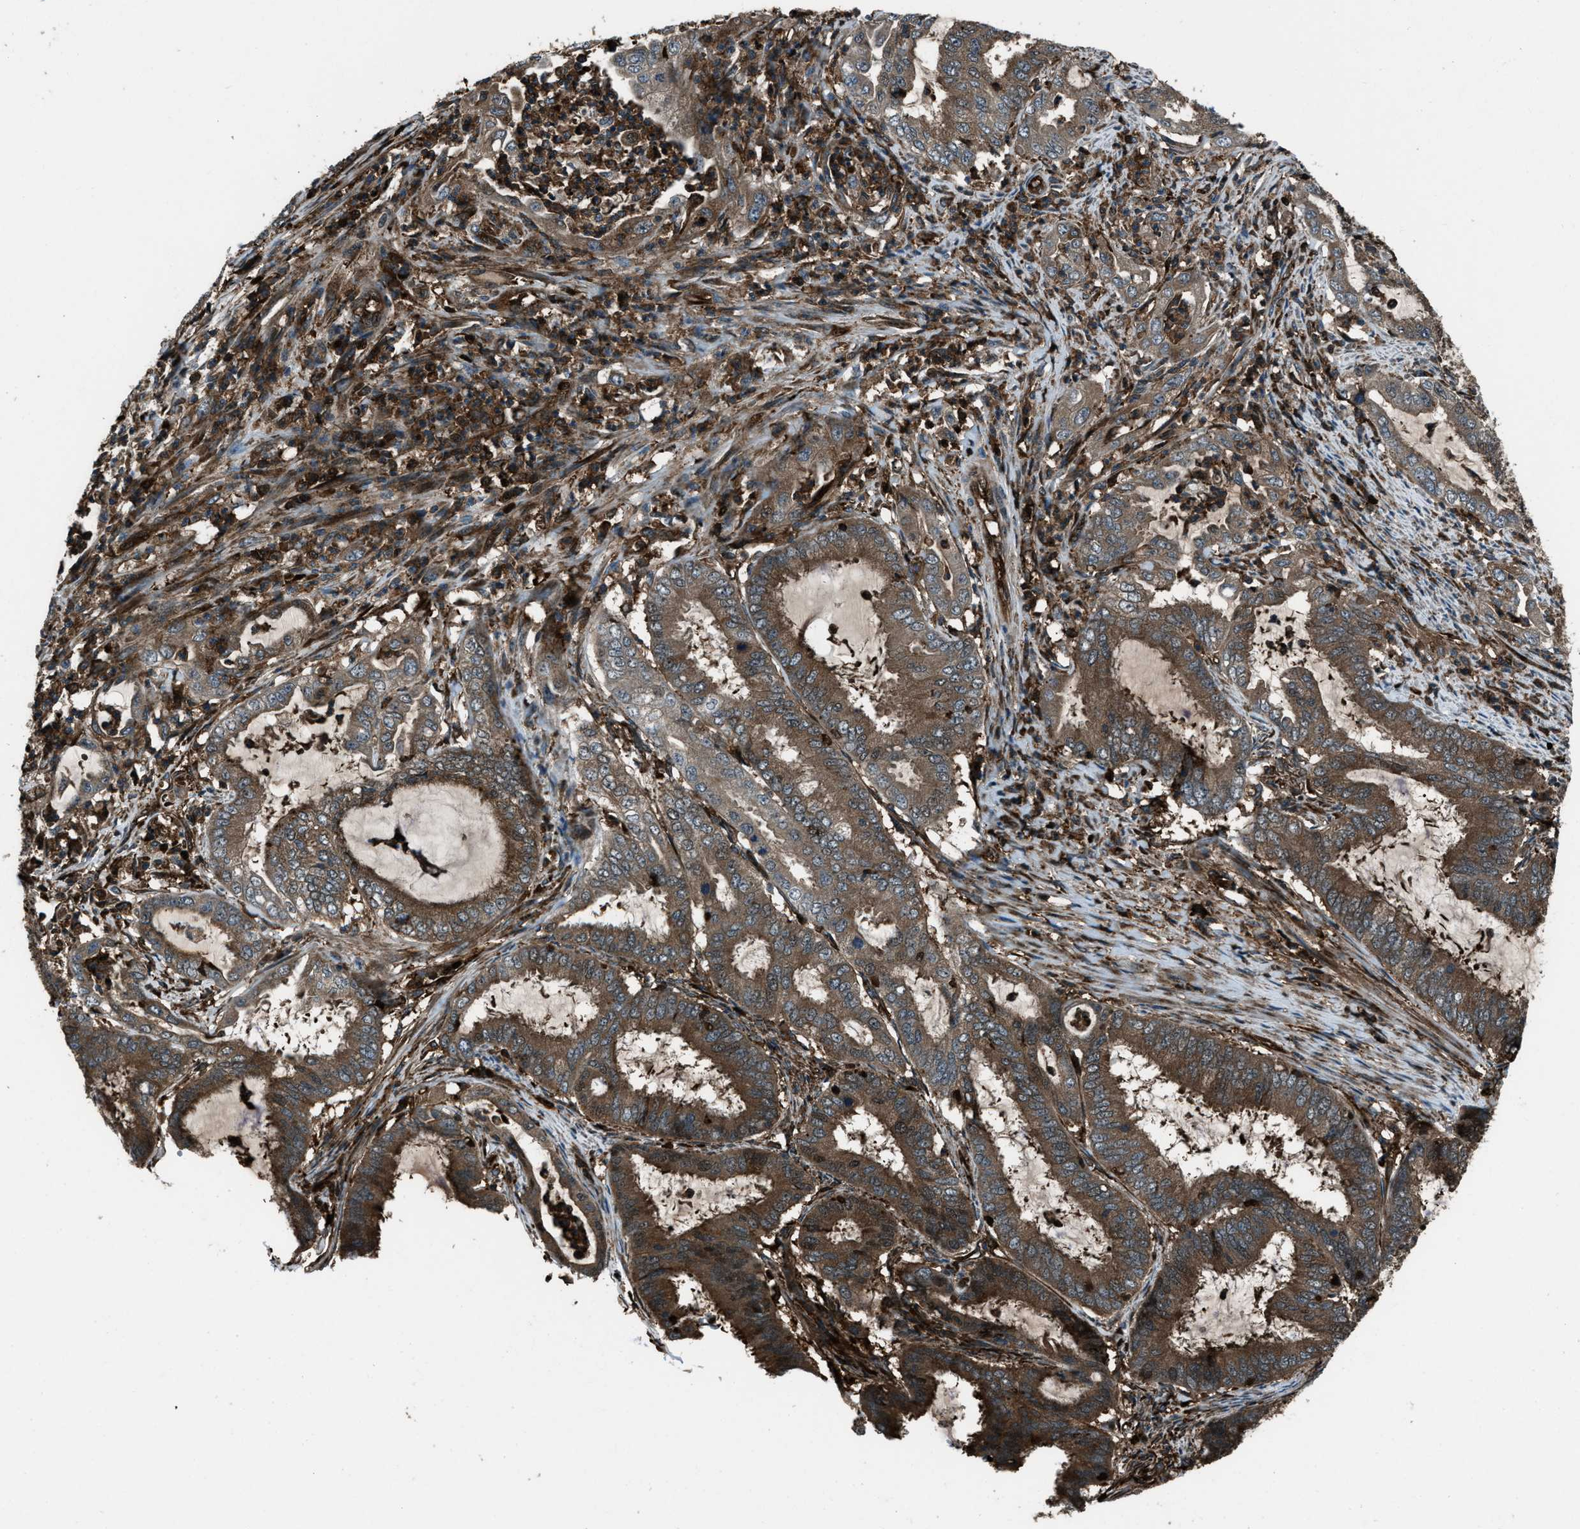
{"staining": {"intensity": "strong", "quantity": ">75%", "location": "cytoplasmic/membranous"}, "tissue": "endometrial cancer", "cell_type": "Tumor cells", "image_type": "cancer", "snomed": [{"axis": "morphology", "description": "Adenocarcinoma, NOS"}, {"axis": "topography", "description": "Endometrium"}], "caption": "Immunohistochemical staining of adenocarcinoma (endometrial) shows high levels of strong cytoplasmic/membranous expression in about >75% of tumor cells. (DAB = brown stain, brightfield microscopy at high magnification).", "gene": "SNX30", "patient": {"sex": "female", "age": 51}}